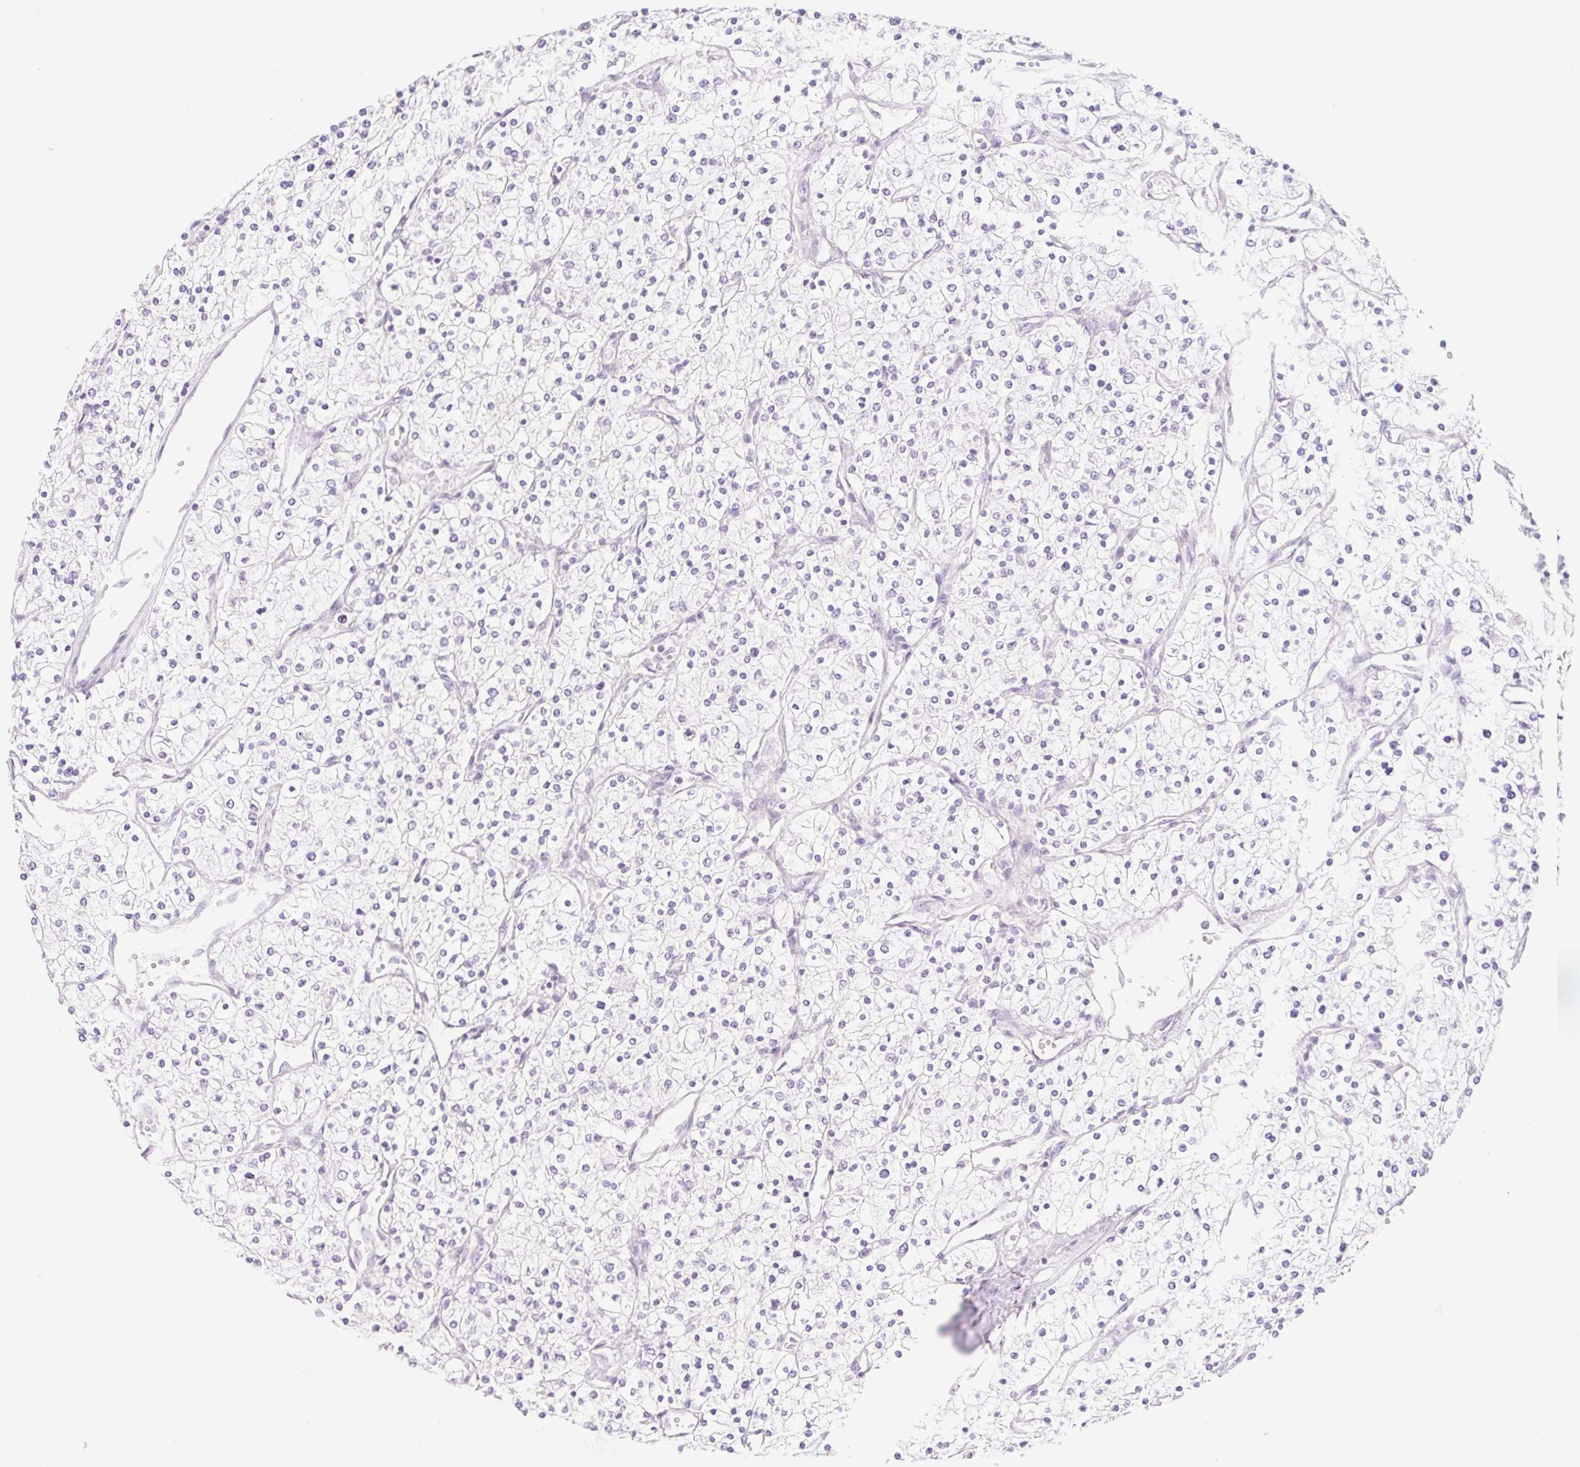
{"staining": {"intensity": "negative", "quantity": "none", "location": "none"}, "tissue": "renal cancer", "cell_type": "Tumor cells", "image_type": "cancer", "snomed": [{"axis": "morphology", "description": "Adenocarcinoma, NOS"}, {"axis": "topography", "description": "Kidney"}], "caption": "Image shows no significant protein positivity in tumor cells of renal cancer (adenocarcinoma).", "gene": "LYVE1", "patient": {"sex": "male", "age": 80}}